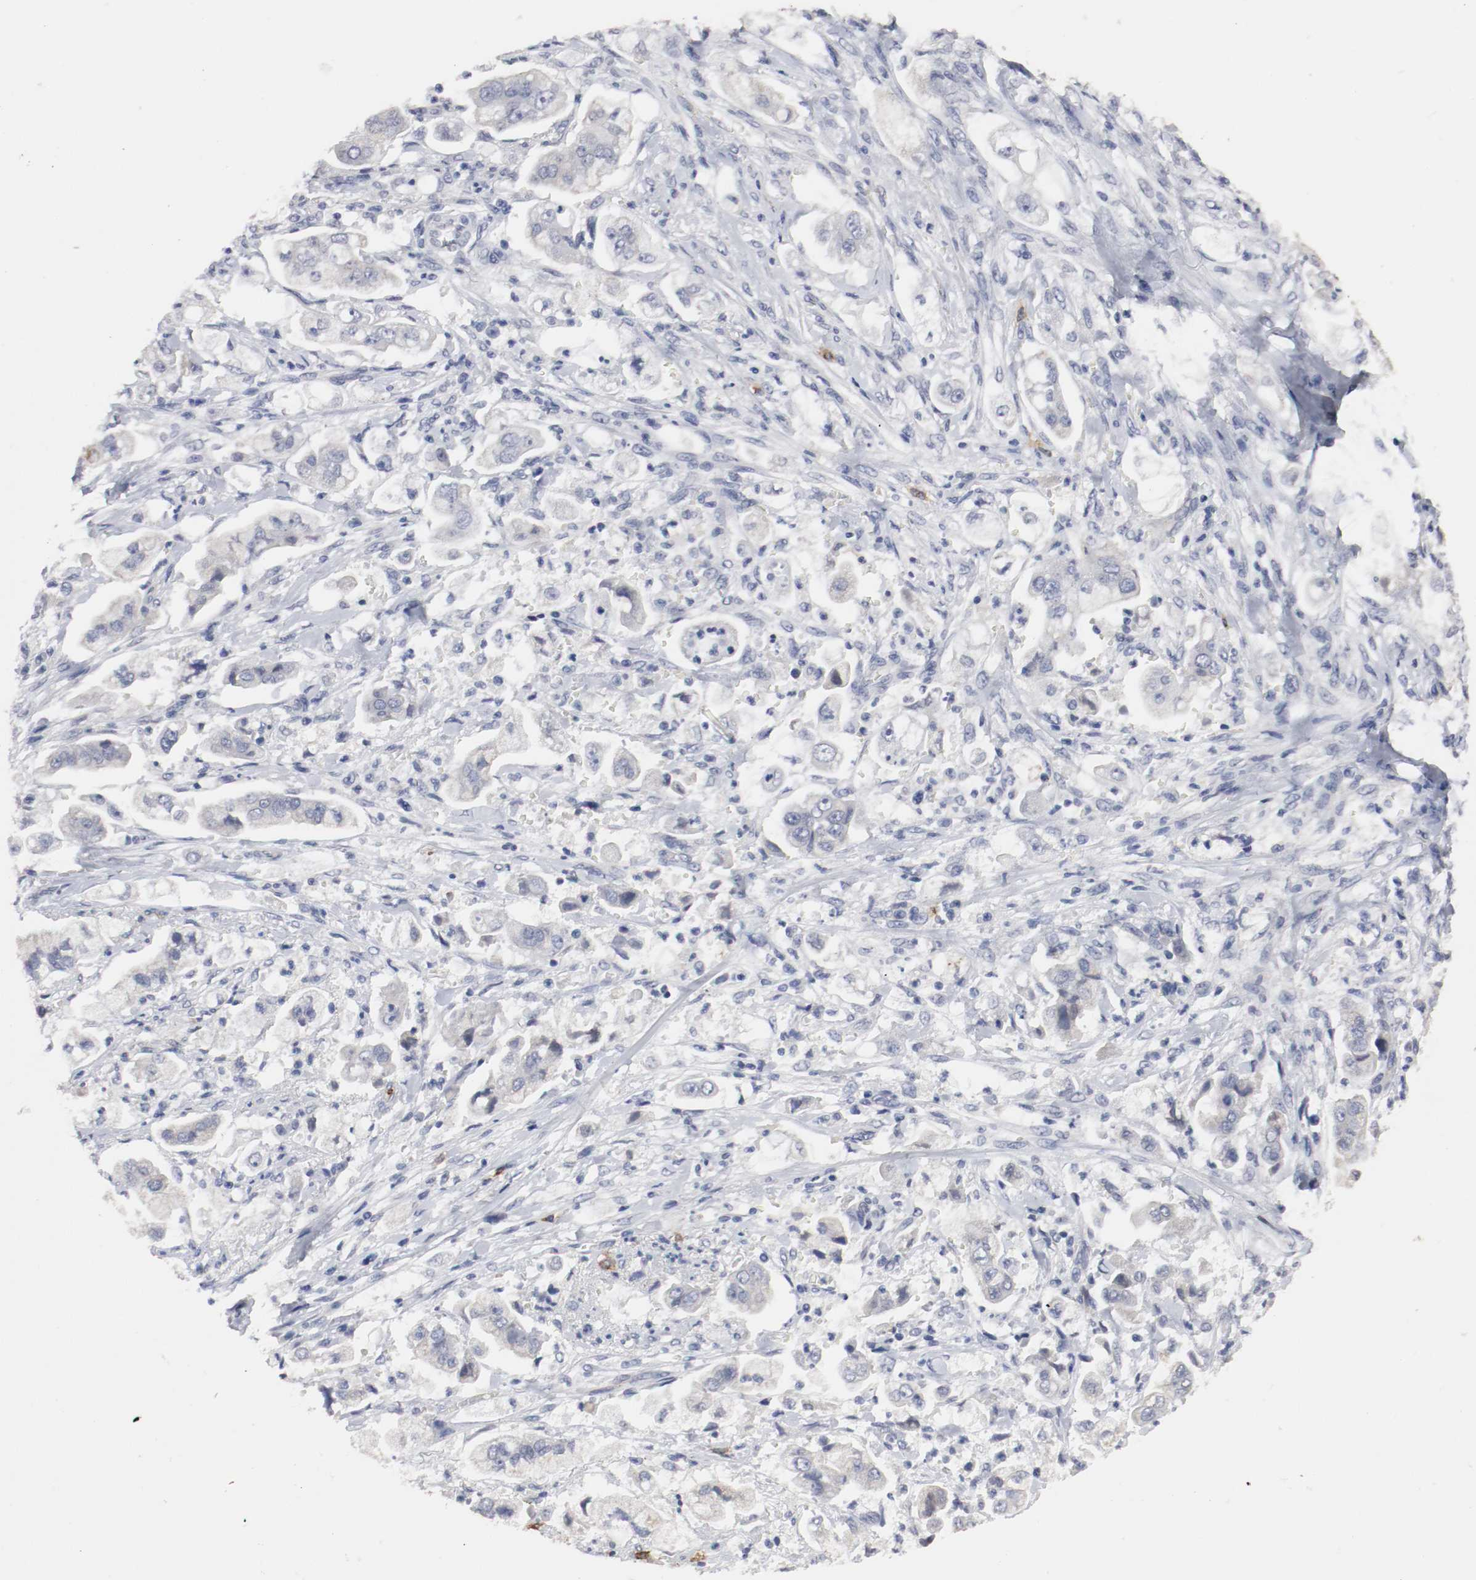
{"staining": {"intensity": "negative", "quantity": "none", "location": "none"}, "tissue": "stomach cancer", "cell_type": "Tumor cells", "image_type": "cancer", "snomed": [{"axis": "morphology", "description": "Adenocarcinoma, NOS"}, {"axis": "topography", "description": "Stomach"}], "caption": "Immunohistochemistry (IHC) of human stomach cancer exhibits no expression in tumor cells.", "gene": "KIT", "patient": {"sex": "male", "age": 62}}